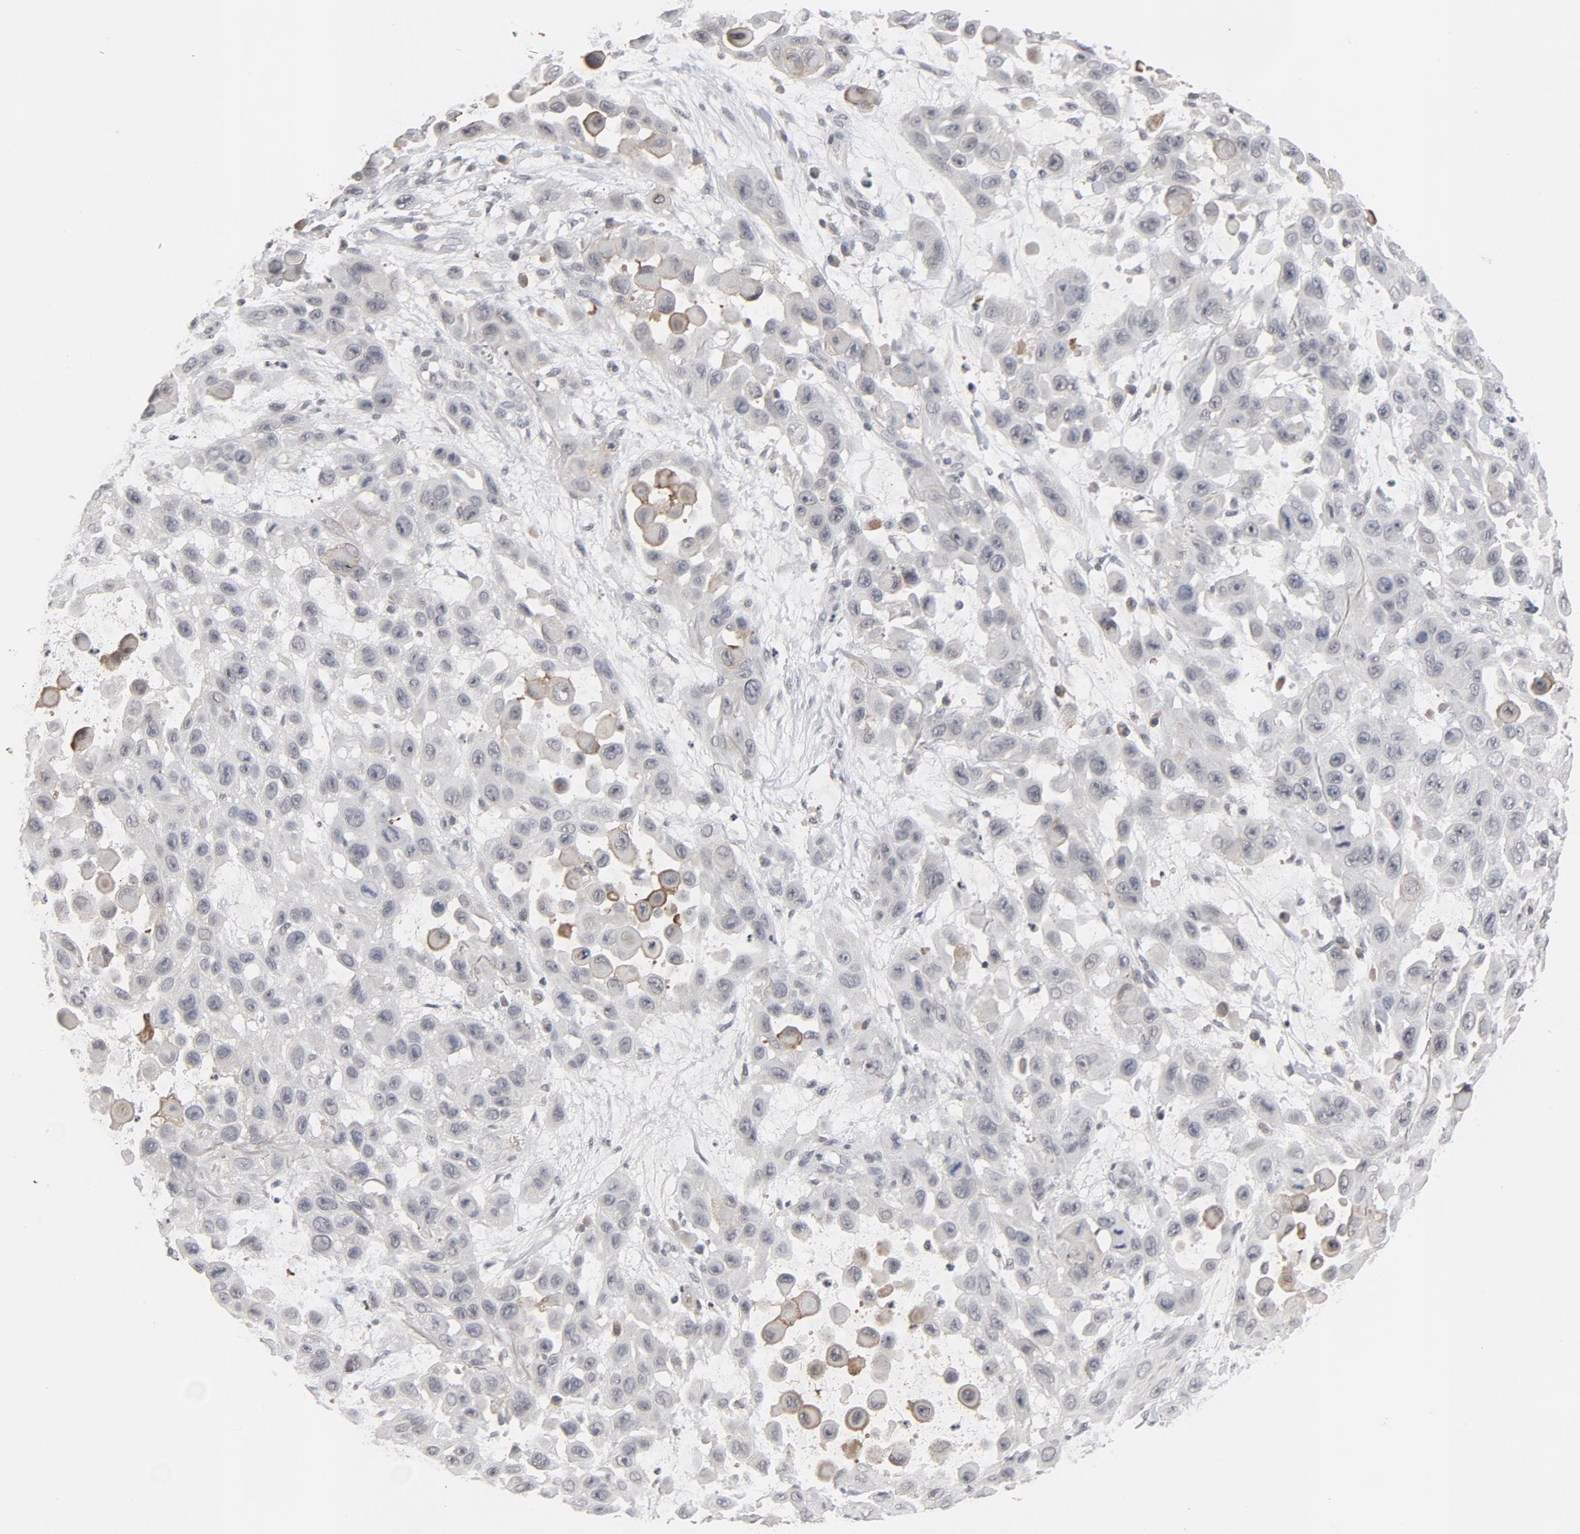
{"staining": {"intensity": "moderate", "quantity": "<25%", "location": "cytoplasmic/membranous"}, "tissue": "skin cancer", "cell_type": "Tumor cells", "image_type": "cancer", "snomed": [{"axis": "morphology", "description": "Squamous cell carcinoma, NOS"}, {"axis": "topography", "description": "Skin"}], "caption": "Immunohistochemistry (IHC) of skin squamous cell carcinoma shows low levels of moderate cytoplasmic/membranous staining in about <25% of tumor cells.", "gene": "MT3", "patient": {"sex": "male", "age": 81}}